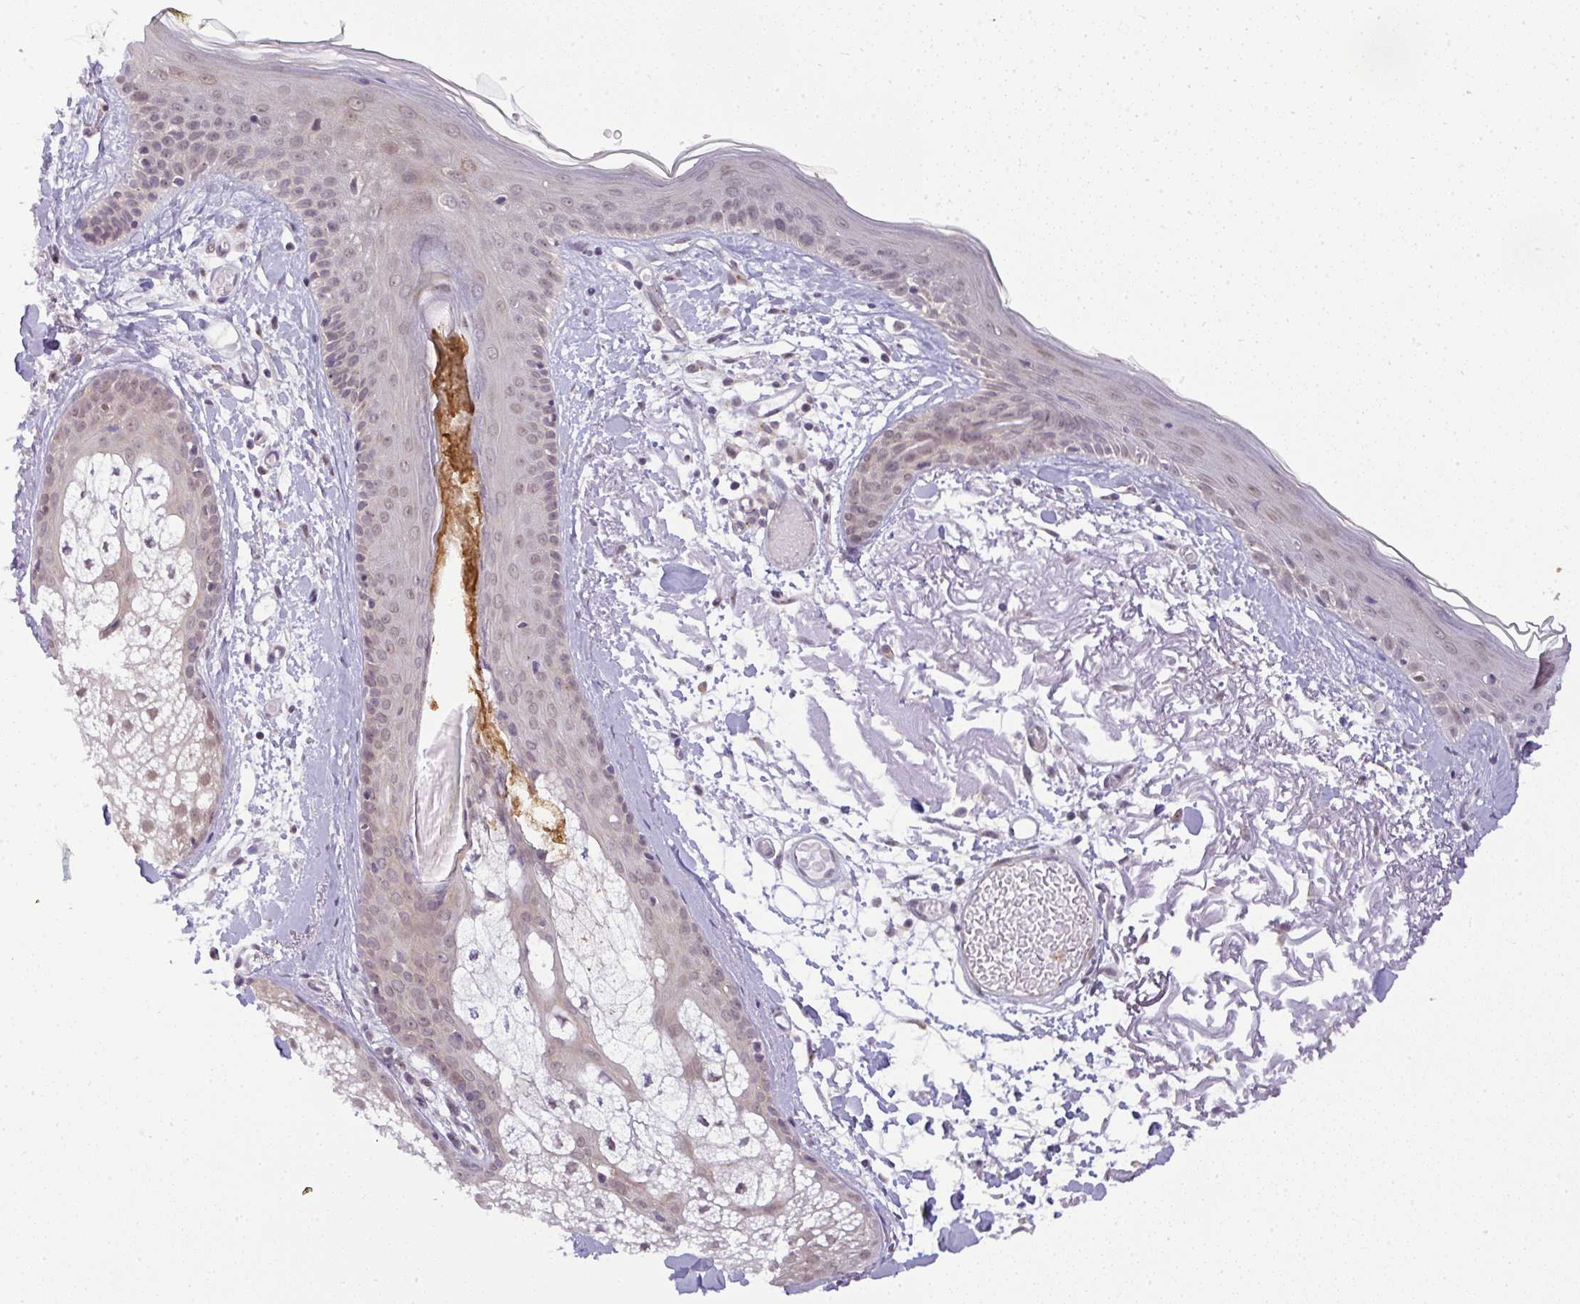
{"staining": {"intensity": "negative", "quantity": "none", "location": "none"}, "tissue": "skin", "cell_type": "Fibroblasts", "image_type": "normal", "snomed": [{"axis": "morphology", "description": "Normal tissue, NOS"}, {"axis": "topography", "description": "Skin"}], "caption": "Protein analysis of unremarkable skin shows no significant expression in fibroblasts.", "gene": "DZIP1", "patient": {"sex": "male", "age": 79}}